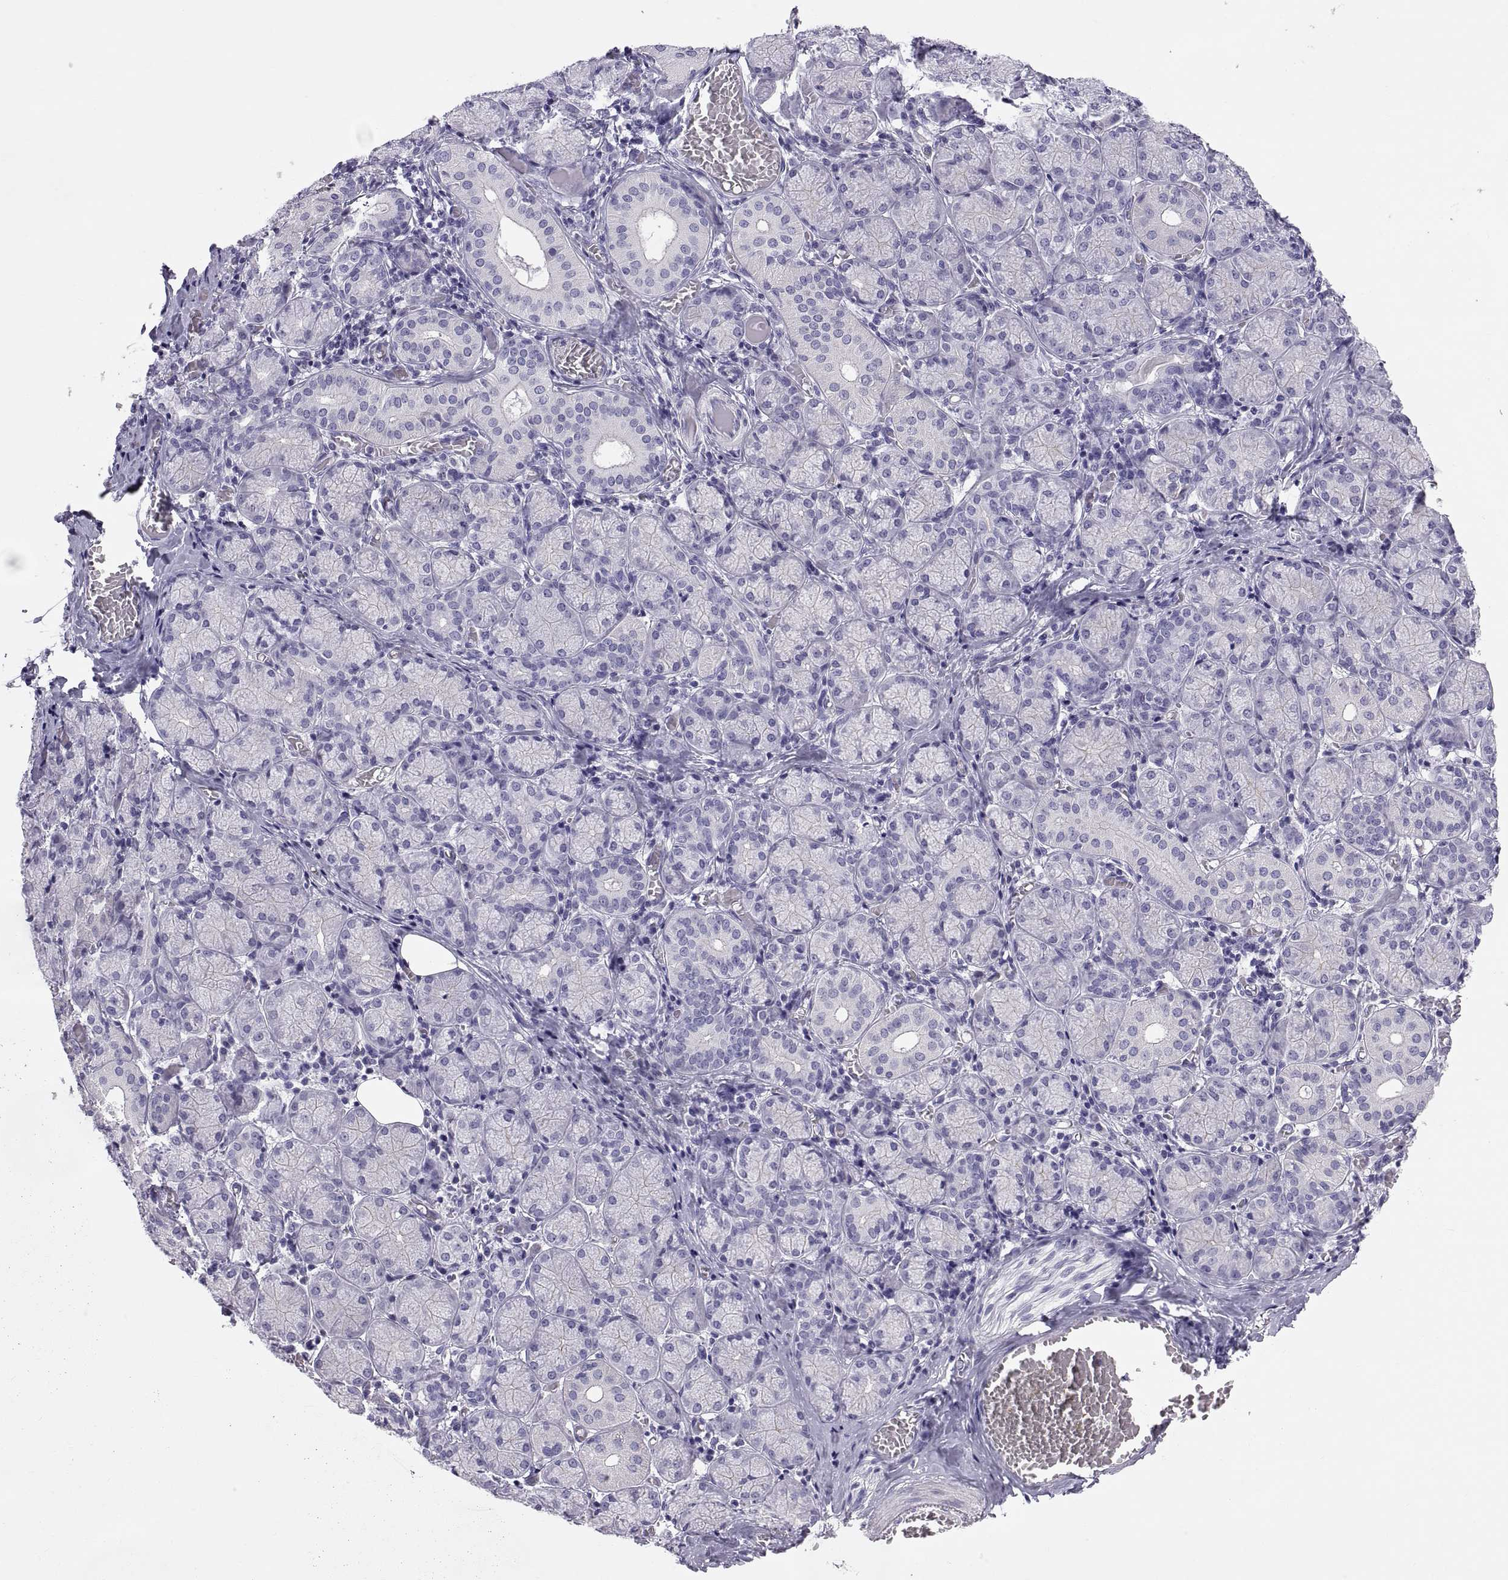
{"staining": {"intensity": "negative", "quantity": "none", "location": "none"}, "tissue": "salivary gland", "cell_type": "Glandular cells", "image_type": "normal", "snomed": [{"axis": "morphology", "description": "Normal tissue, NOS"}, {"axis": "topography", "description": "Salivary gland"}, {"axis": "topography", "description": "Peripheral nerve tissue"}], "caption": "Immunohistochemistry (IHC) of benign salivary gland reveals no expression in glandular cells.", "gene": "RNASE12", "patient": {"sex": "female", "age": 24}}